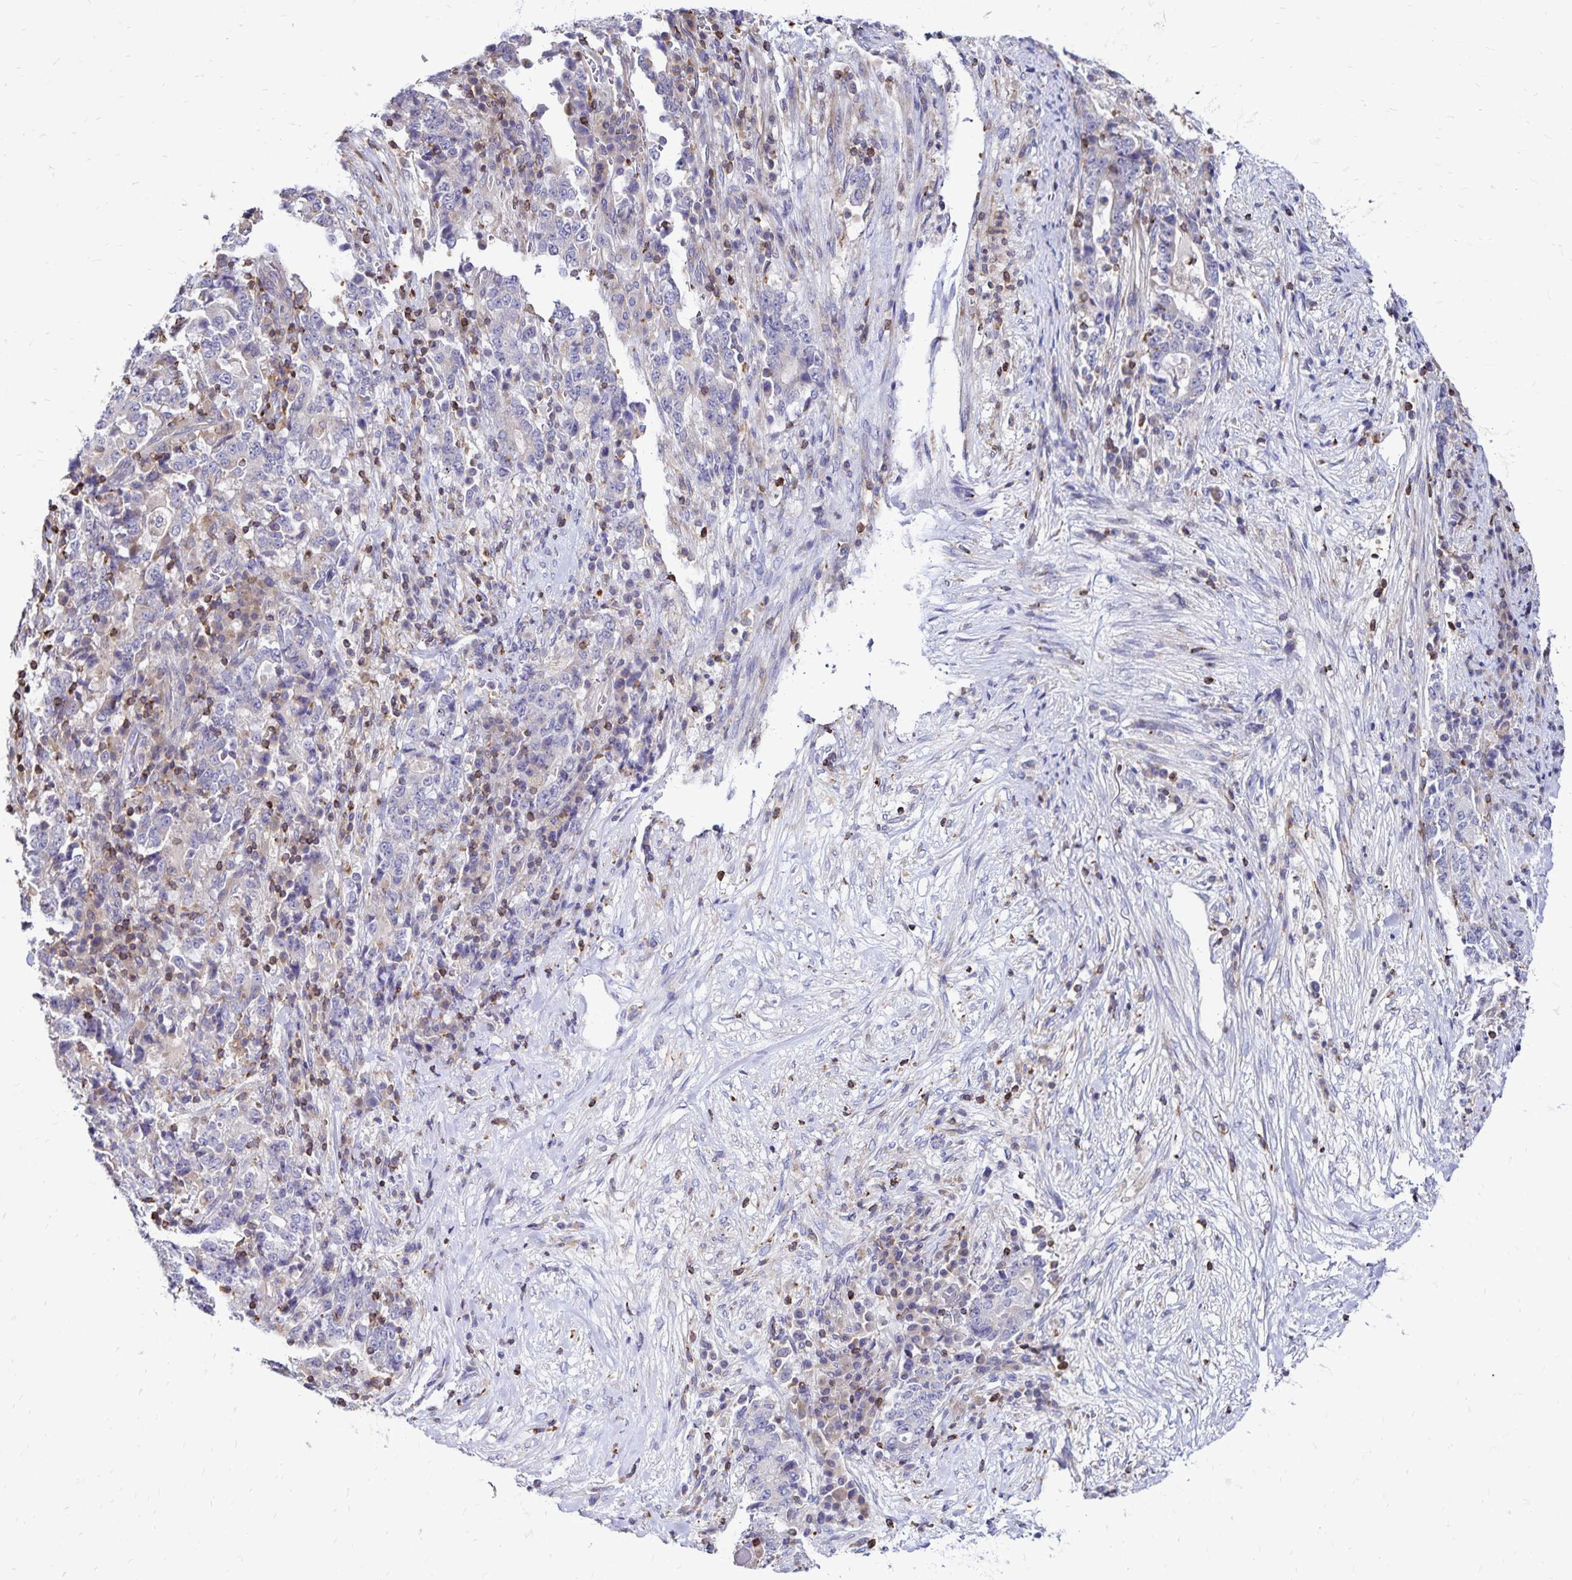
{"staining": {"intensity": "negative", "quantity": "none", "location": "none"}, "tissue": "stomach cancer", "cell_type": "Tumor cells", "image_type": "cancer", "snomed": [{"axis": "morphology", "description": "Normal tissue, NOS"}, {"axis": "morphology", "description": "Adenocarcinoma, NOS"}, {"axis": "topography", "description": "Stomach, upper"}, {"axis": "topography", "description": "Stomach"}], "caption": "This is a photomicrograph of immunohistochemistry staining of stomach adenocarcinoma, which shows no expression in tumor cells.", "gene": "NAGPA", "patient": {"sex": "male", "age": 59}}